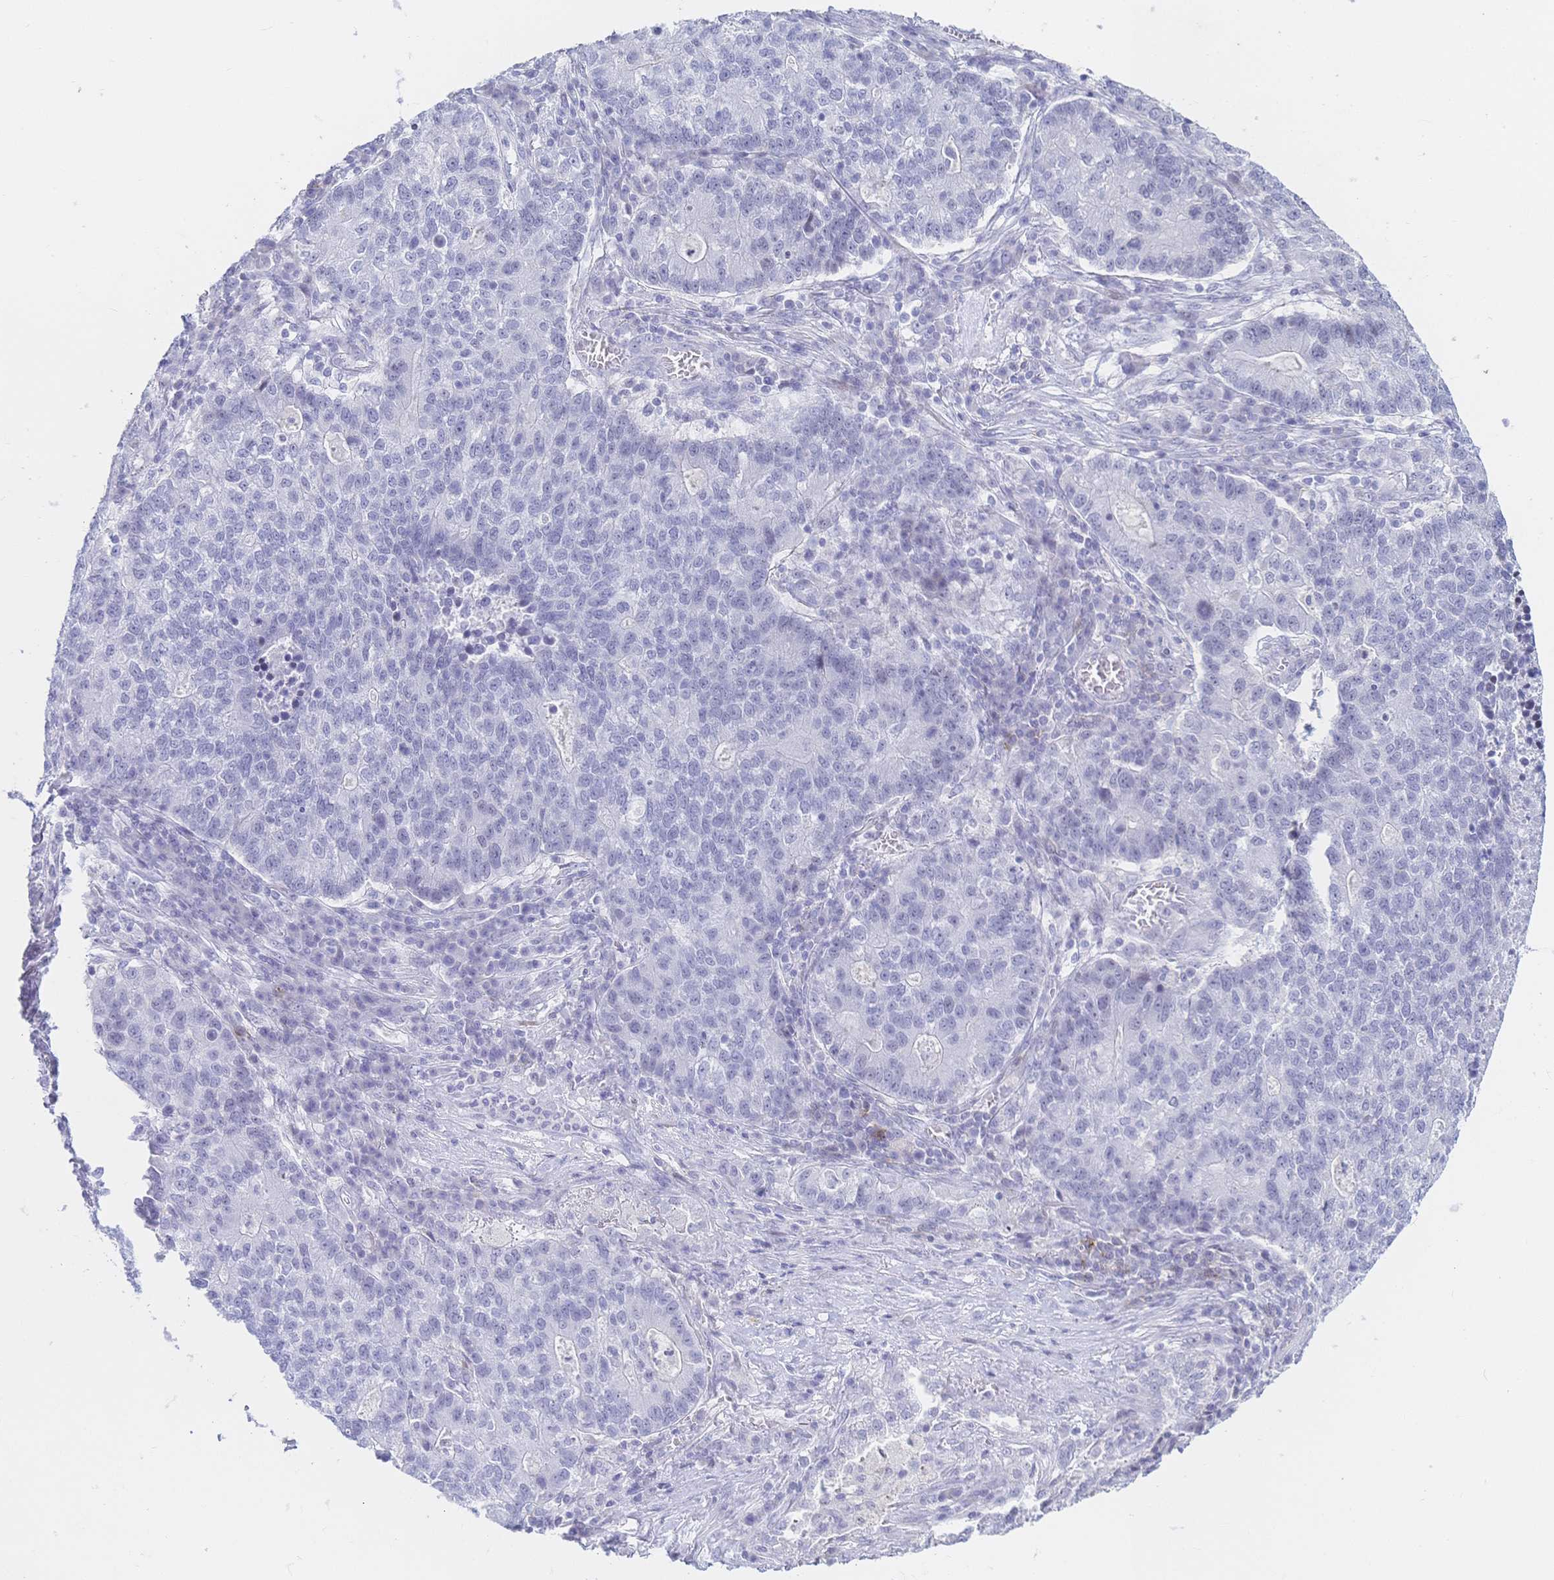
{"staining": {"intensity": "negative", "quantity": "none", "location": "none"}, "tissue": "lung cancer", "cell_type": "Tumor cells", "image_type": "cancer", "snomed": [{"axis": "morphology", "description": "Adenocarcinoma, NOS"}, {"axis": "topography", "description": "Lung"}], "caption": "Human lung adenocarcinoma stained for a protein using immunohistochemistry exhibits no positivity in tumor cells.", "gene": "CR2", "patient": {"sex": "male", "age": 57}}